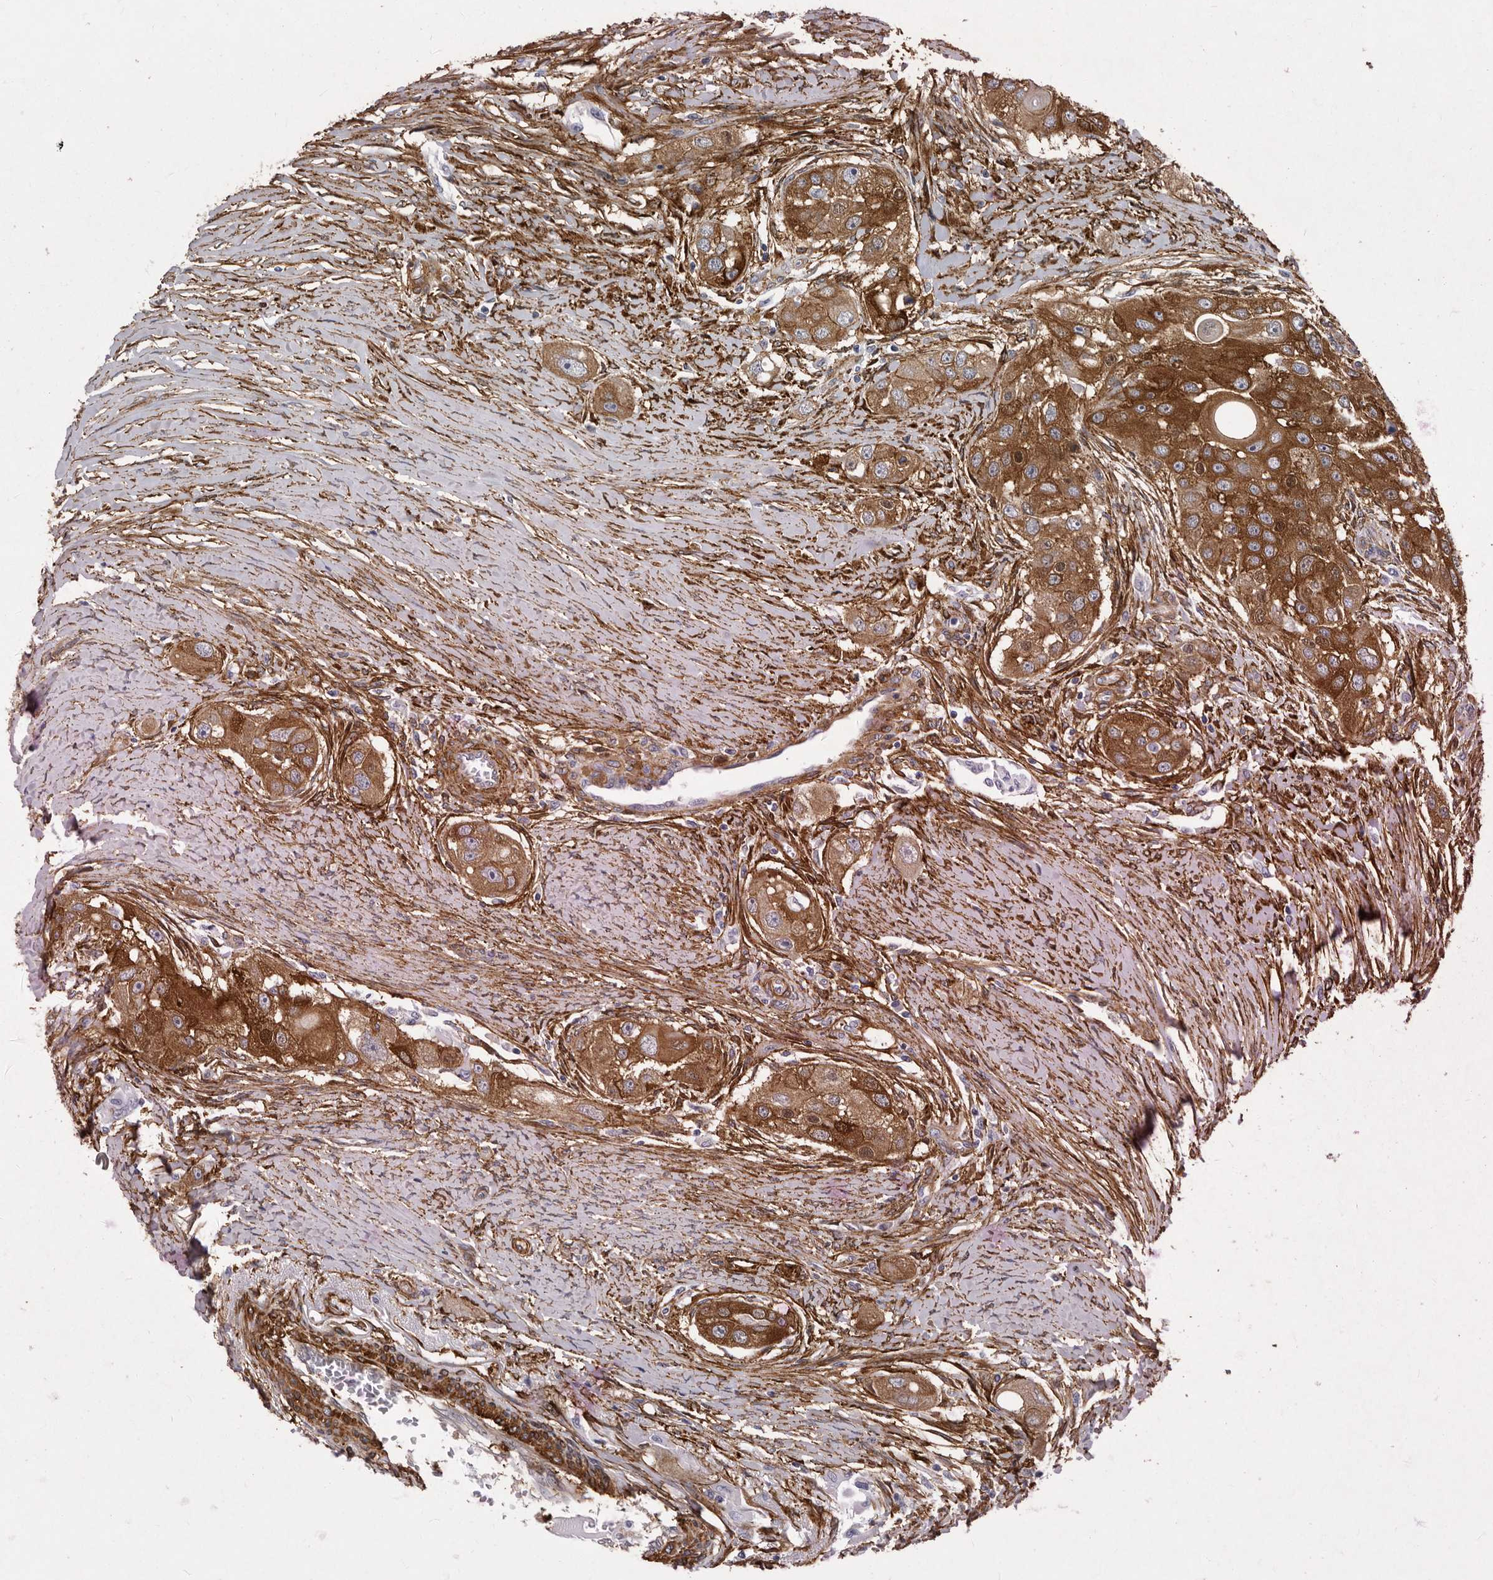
{"staining": {"intensity": "strong", "quantity": ">75%", "location": "cytoplasmic/membranous"}, "tissue": "head and neck cancer", "cell_type": "Tumor cells", "image_type": "cancer", "snomed": [{"axis": "morphology", "description": "Normal tissue, NOS"}, {"axis": "morphology", "description": "Squamous cell carcinoma, NOS"}, {"axis": "topography", "description": "Skeletal muscle"}, {"axis": "topography", "description": "Head-Neck"}], "caption": "DAB (3,3'-diaminobenzidine) immunohistochemical staining of head and neck squamous cell carcinoma exhibits strong cytoplasmic/membranous protein expression in approximately >75% of tumor cells.", "gene": "ENAH", "patient": {"sex": "male", "age": 51}}